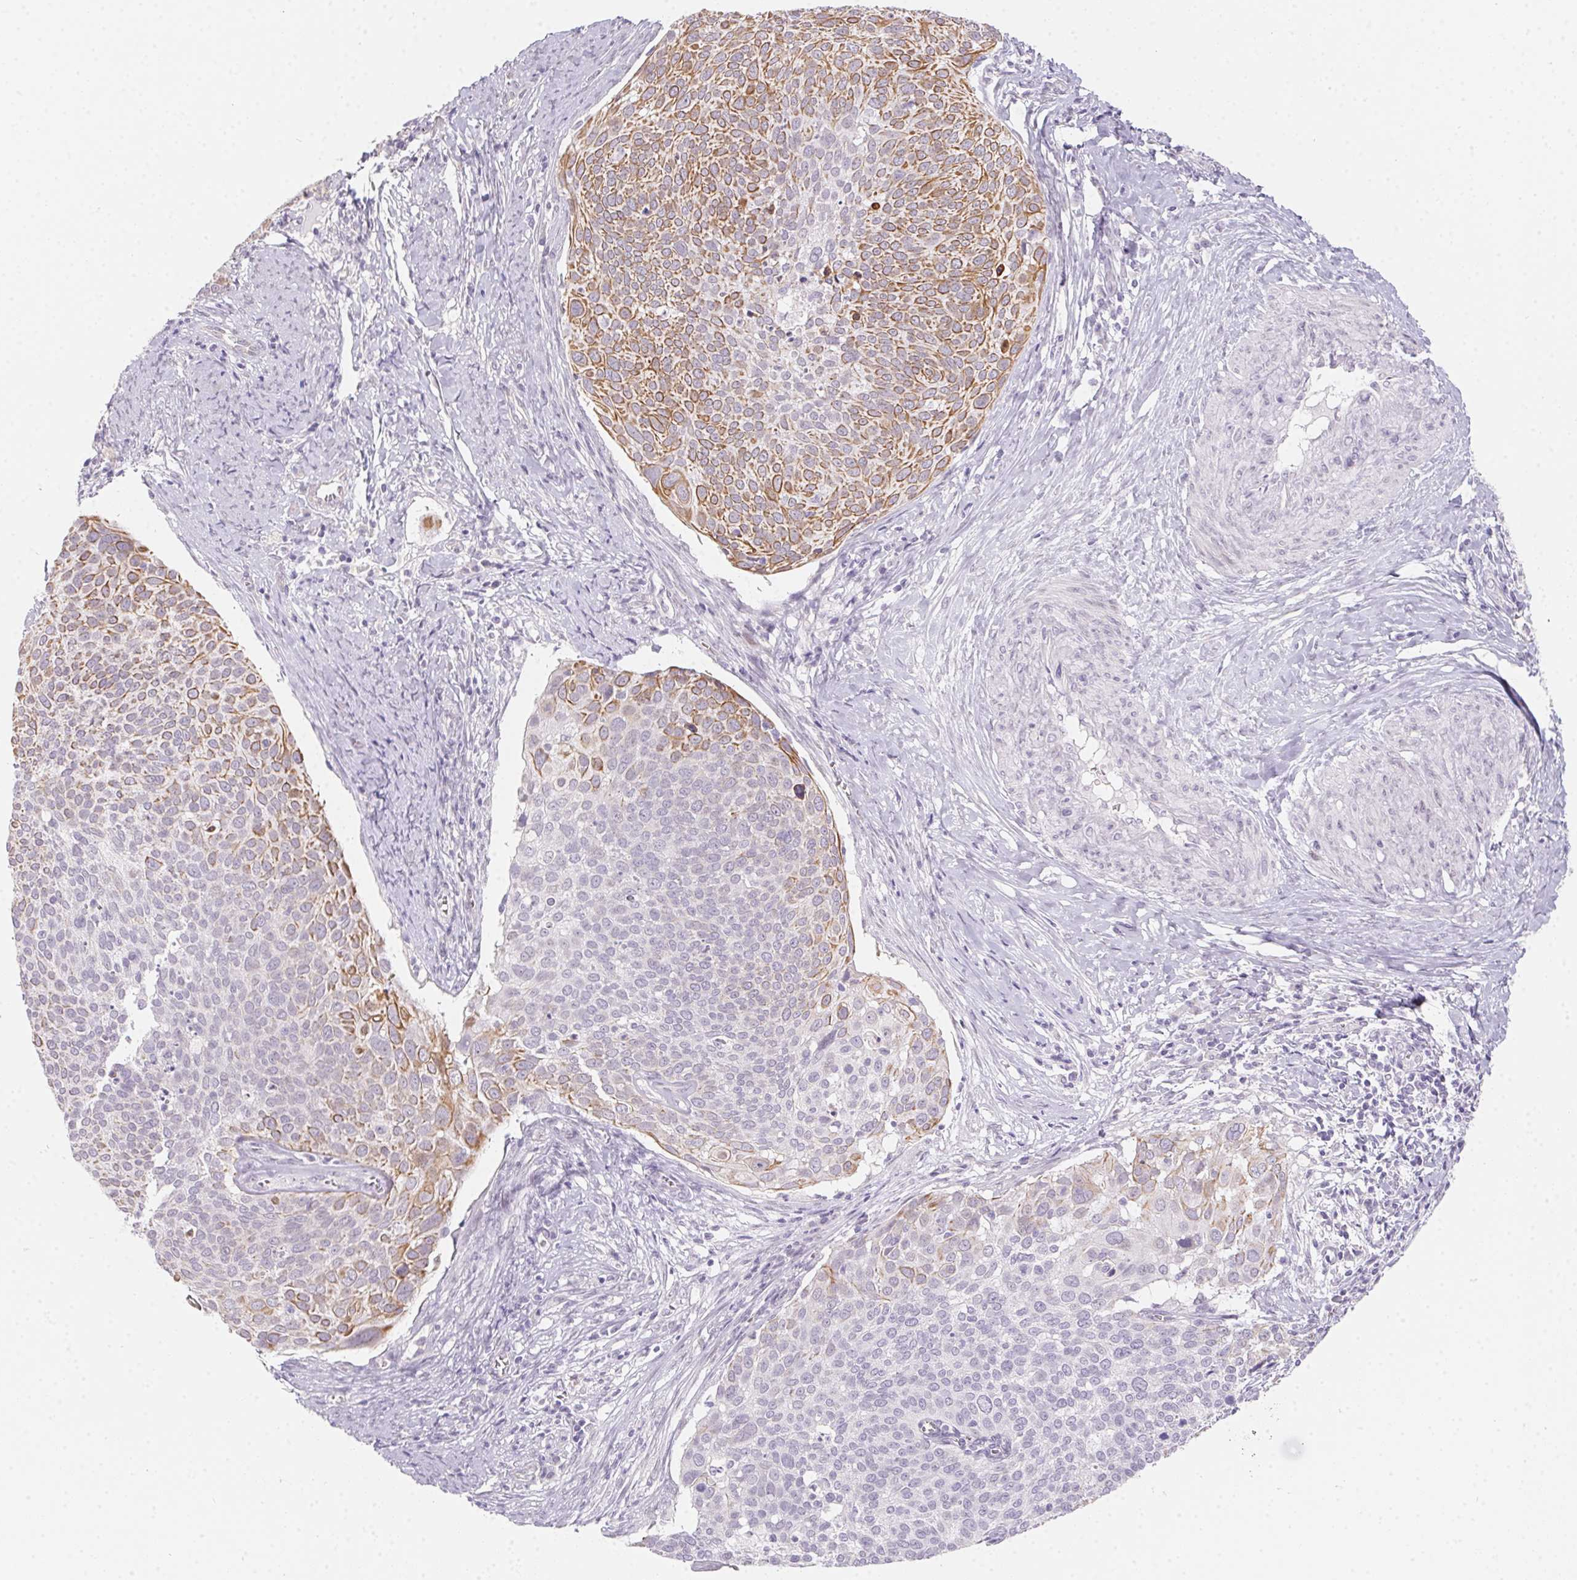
{"staining": {"intensity": "moderate", "quantity": "25%-75%", "location": "cytoplasmic/membranous"}, "tissue": "cervical cancer", "cell_type": "Tumor cells", "image_type": "cancer", "snomed": [{"axis": "morphology", "description": "Squamous cell carcinoma, NOS"}, {"axis": "topography", "description": "Cervix"}], "caption": "This photomicrograph shows IHC staining of cervical cancer, with medium moderate cytoplasmic/membranous staining in about 25%-75% of tumor cells.", "gene": "MORC1", "patient": {"sex": "female", "age": 39}}